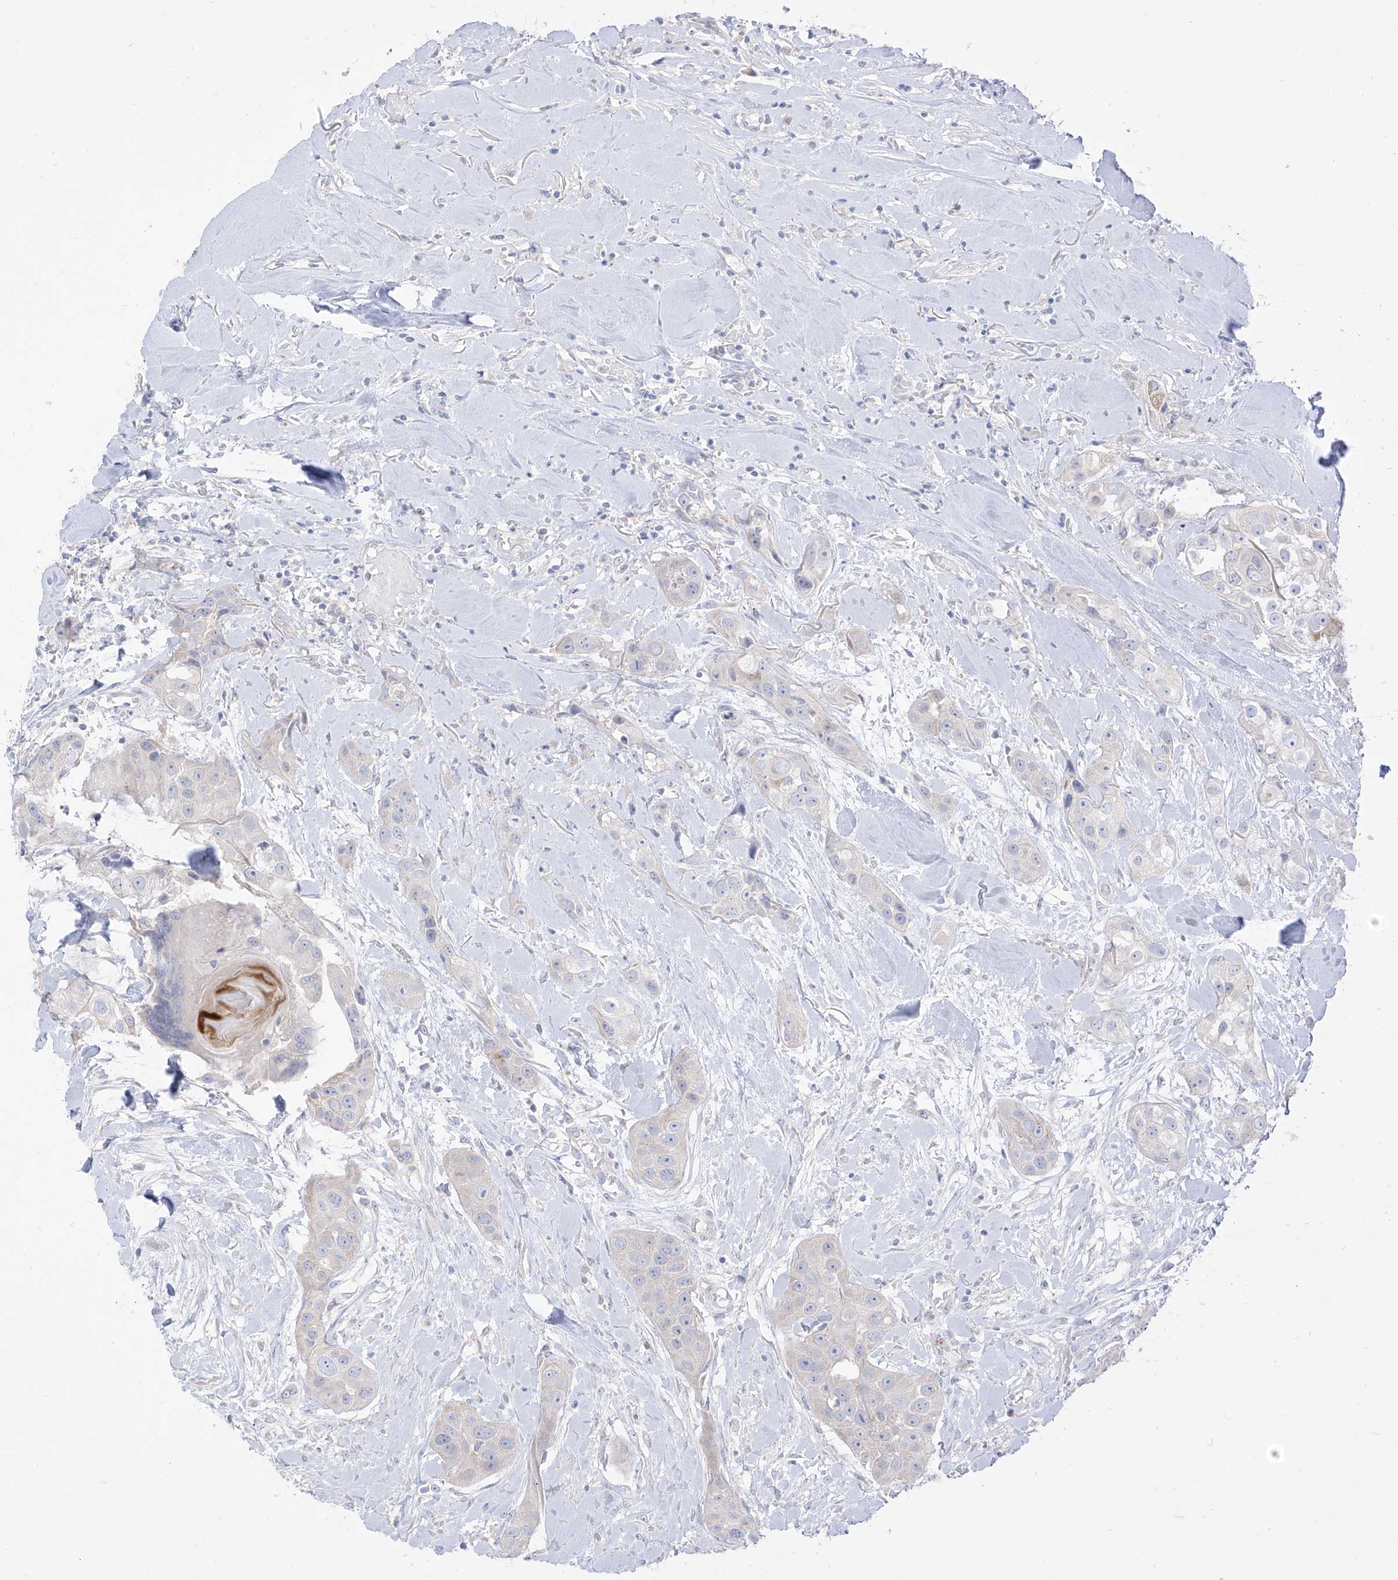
{"staining": {"intensity": "negative", "quantity": "none", "location": "none"}, "tissue": "head and neck cancer", "cell_type": "Tumor cells", "image_type": "cancer", "snomed": [{"axis": "morphology", "description": "Normal tissue, NOS"}, {"axis": "morphology", "description": "Squamous cell carcinoma, NOS"}, {"axis": "topography", "description": "Skeletal muscle"}, {"axis": "topography", "description": "Head-Neck"}], "caption": "Tumor cells are negative for protein expression in human head and neck cancer (squamous cell carcinoma).", "gene": "ARHGEF40", "patient": {"sex": "male", "age": 51}}